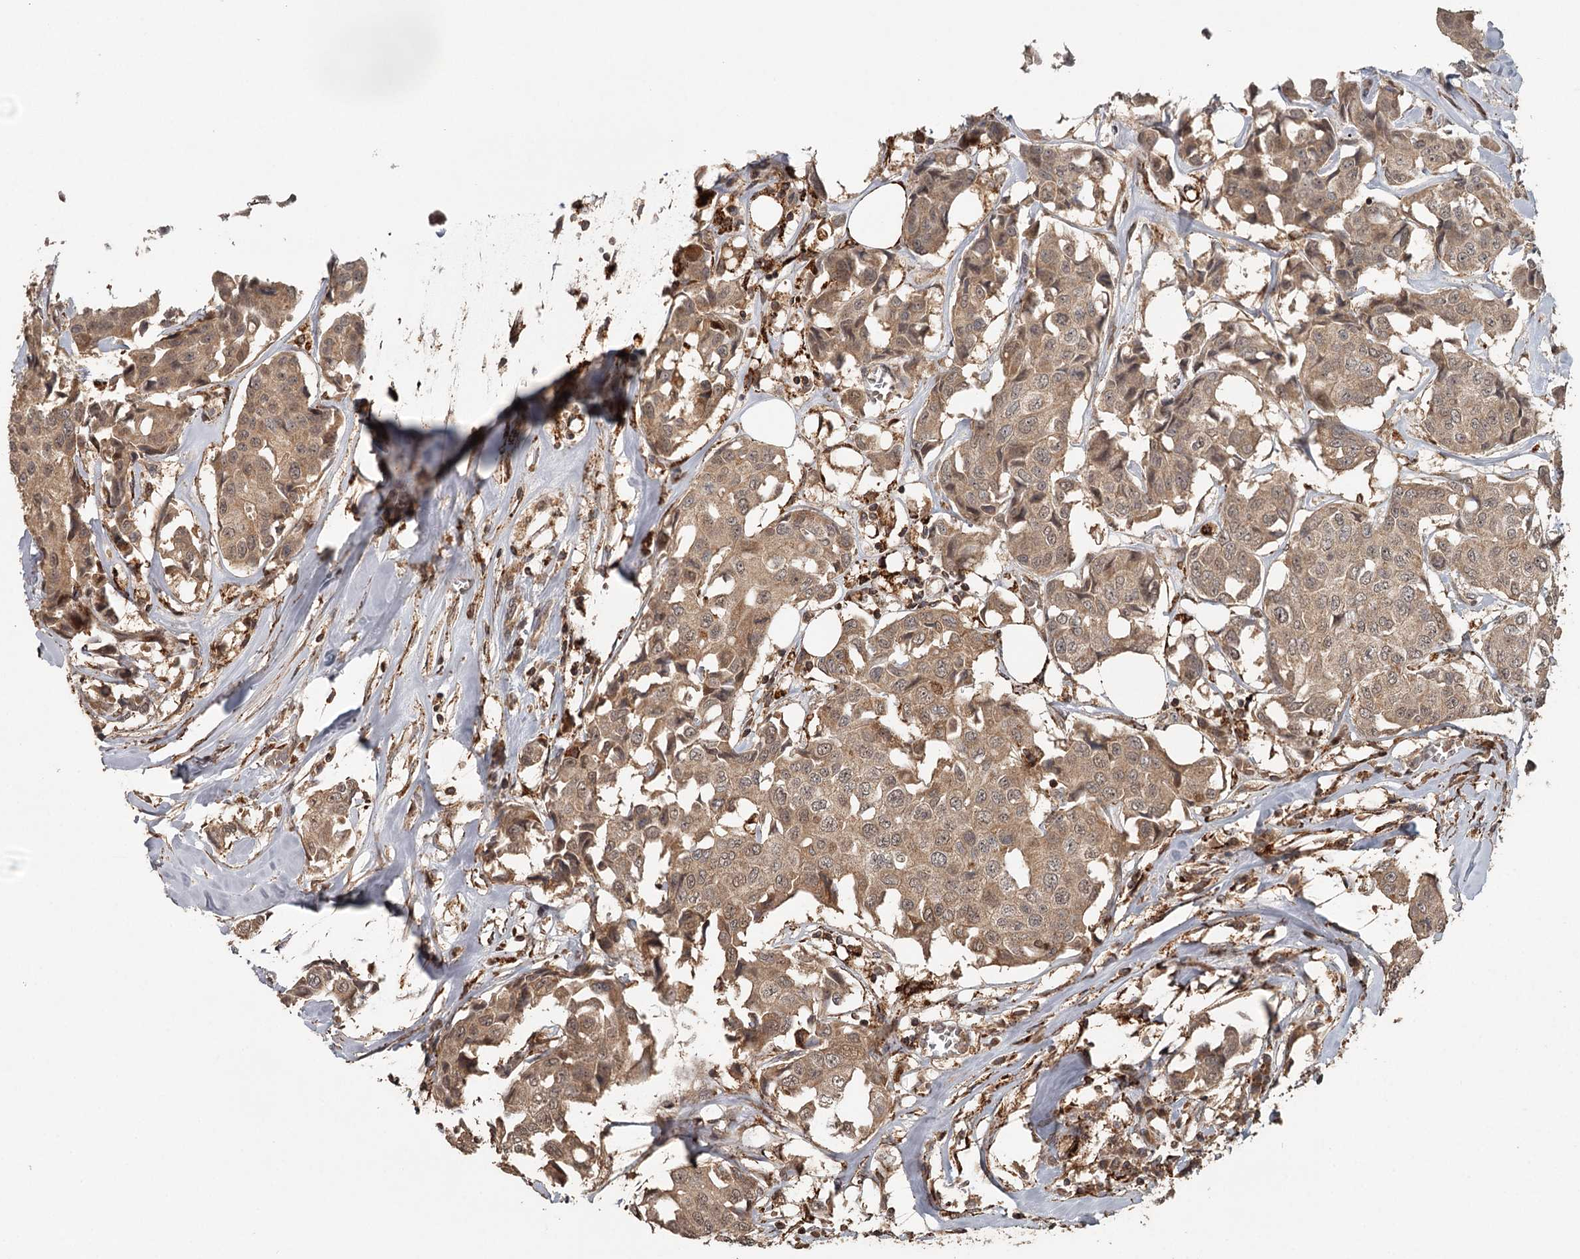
{"staining": {"intensity": "moderate", "quantity": ">75%", "location": "cytoplasmic/membranous"}, "tissue": "breast cancer", "cell_type": "Tumor cells", "image_type": "cancer", "snomed": [{"axis": "morphology", "description": "Duct carcinoma"}, {"axis": "topography", "description": "Breast"}], "caption": "Moderate cytoplasmic/membranous positivity for a protein is seen in approximately >75% of tumor cells of breast cancer using immunohistochemistry.", "gene": "FAXC", "patient": {"sex": "female", "age": 80}}